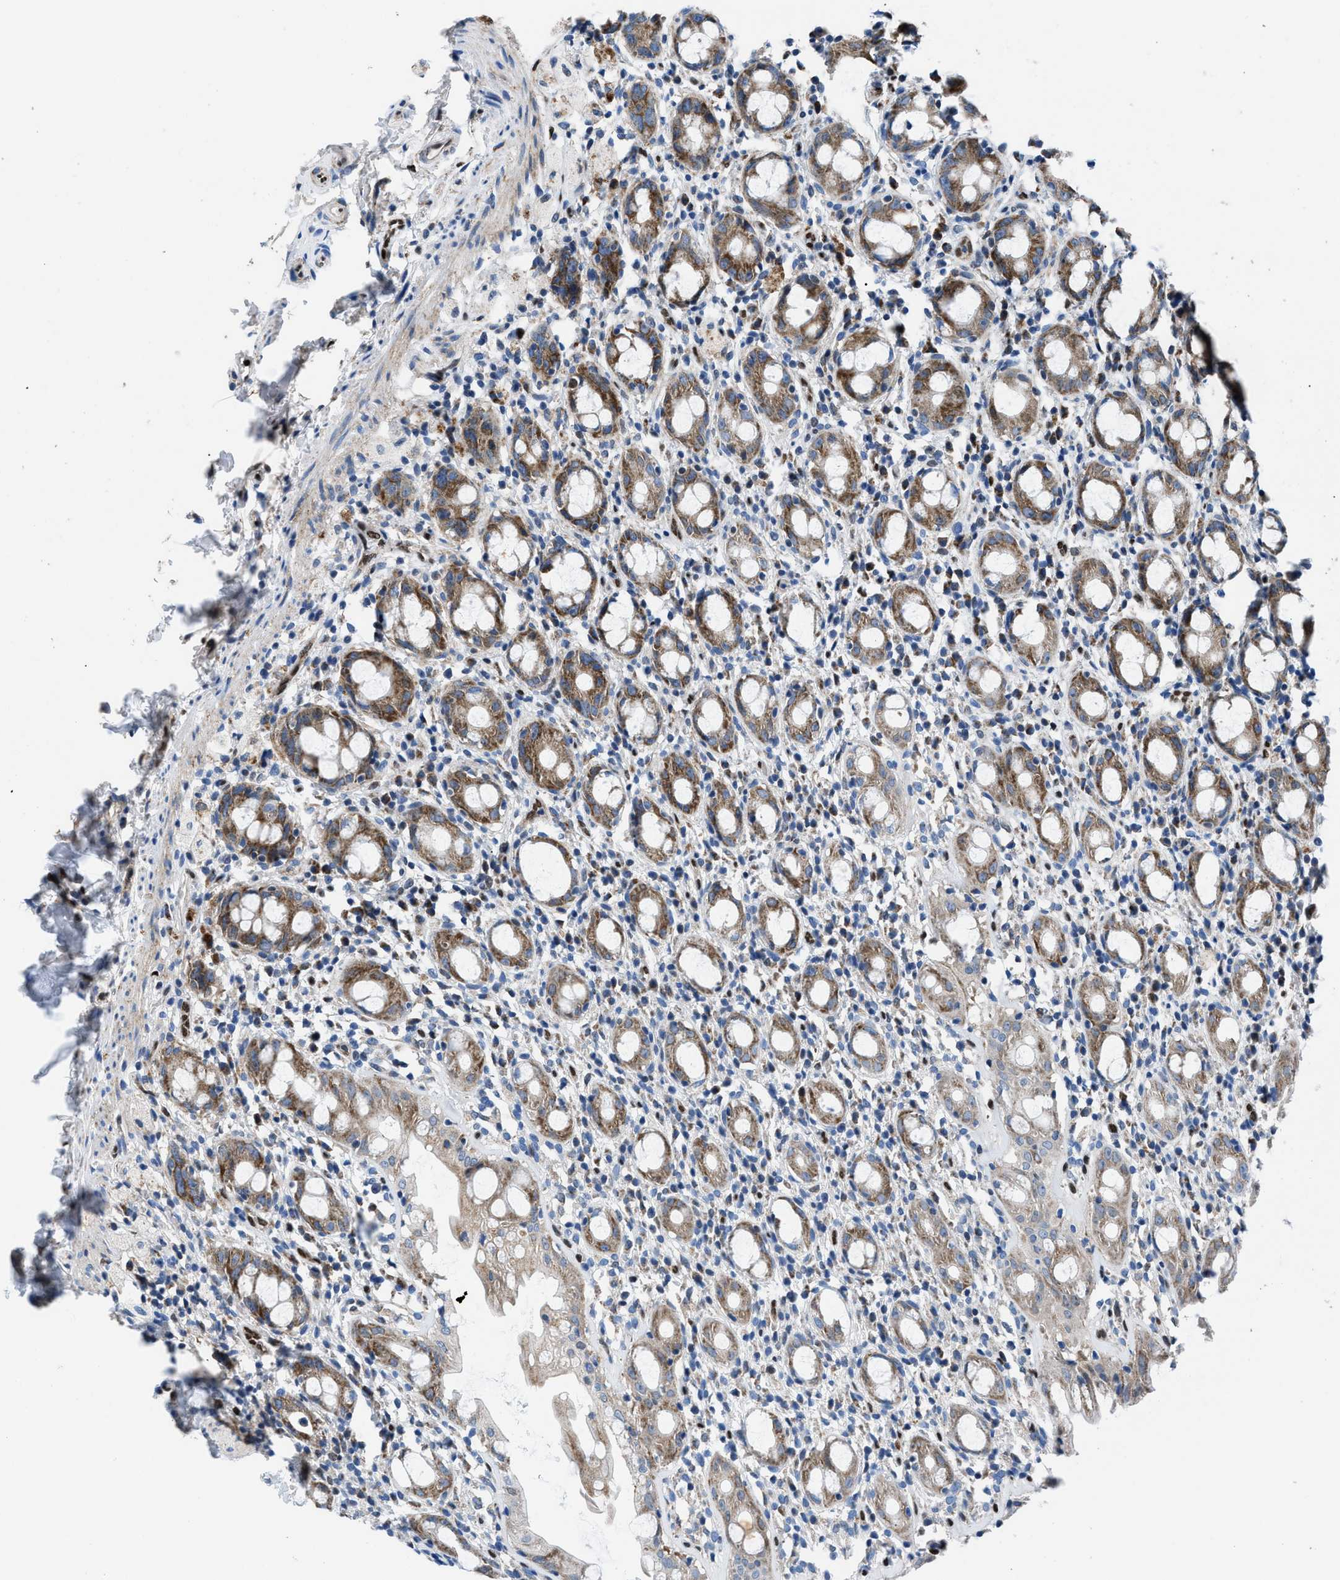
{"staining": {"intensity": "moderate", "quantity": ">75%", "location": "cytoplasmic/membranous"}, "tissue": "rectum", "cell_type": "Glandular cells", "image_type": "normal", "snomed": [{"axis": "morphology", "description": "Normal tissue, NOS"}, {"axis": "topography", "description": "Rectum"}], "caption": "Moderate cytoplasmic/membranous positivity for a protein is appreciated in about >75% of glandular cells of unremarkable rectum using immunohistochemistry.", "gene": "LMO2", "patient": {"sex": "male", "age": 44}}